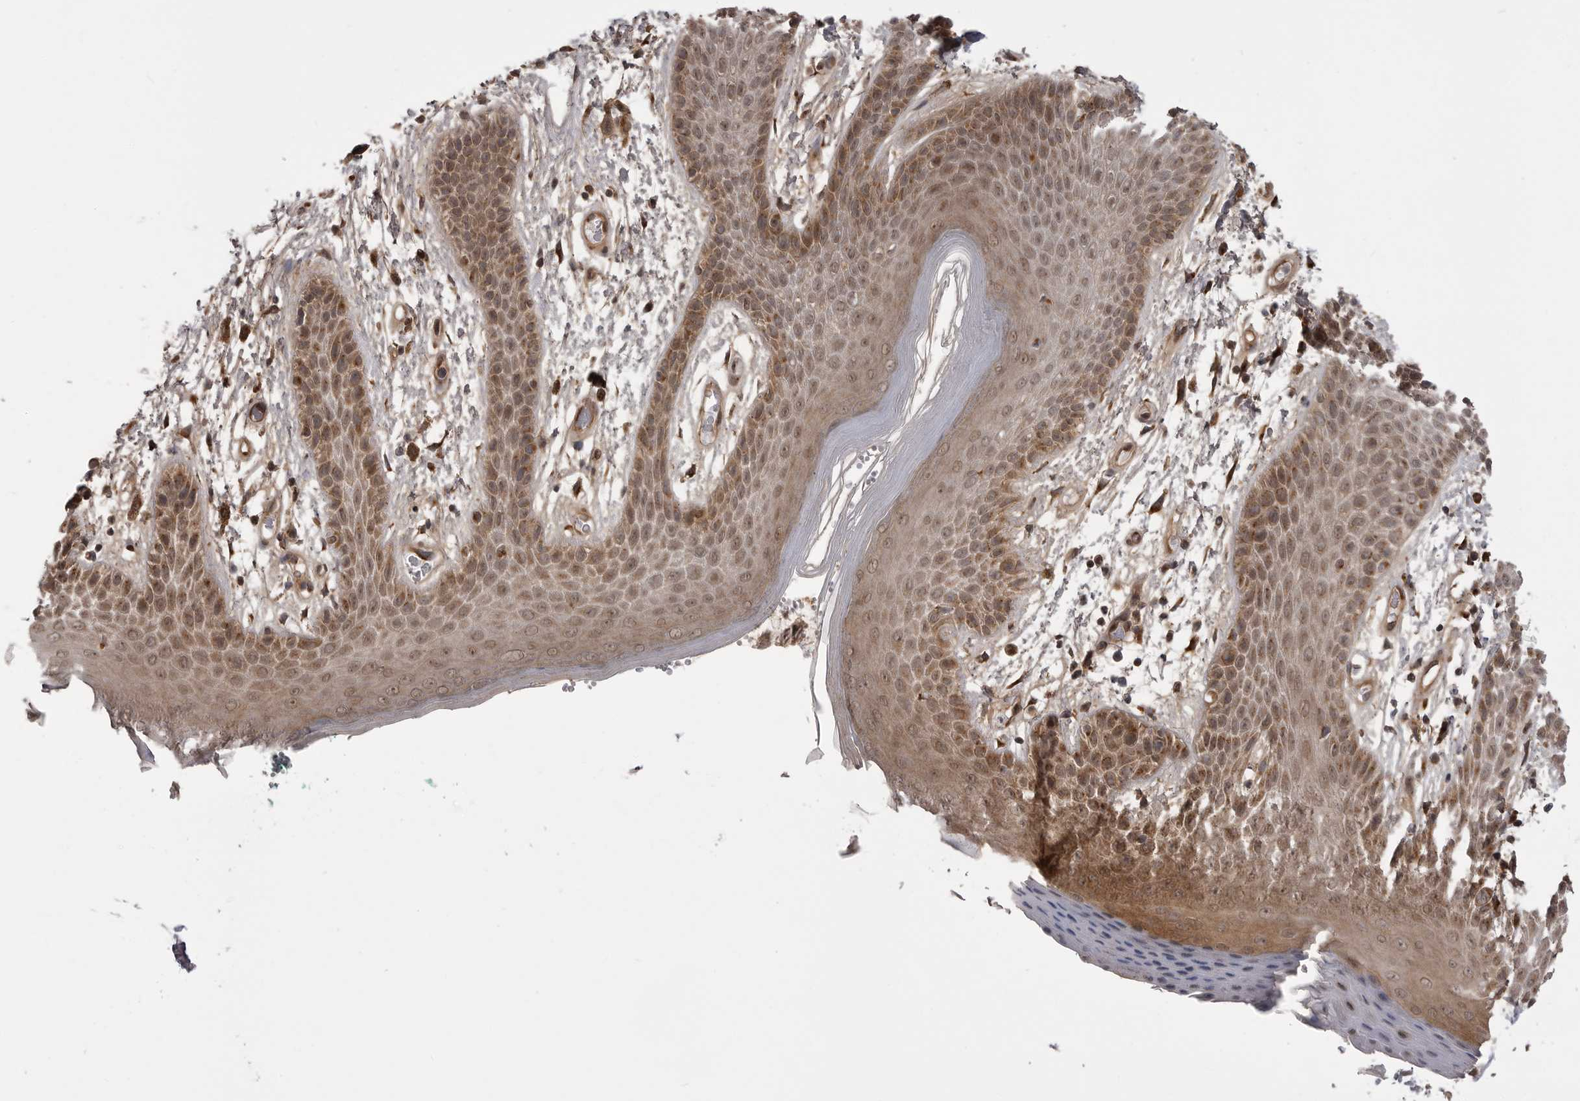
{"staining": {"intensity": "moderate", "quantity": ">75%", "location": "cytoplasmic/membranous,nuclear"}, "tissue": "skin", "cell_type": "Epidermal cells", "image_type": "normal", "snomed": [{"axis": "morphology", "description": "Normal tissue, NOS"}, {"axis": "topography", "description": "Anal"}], "caption": "Skin stained with DAB immunohistochemistry (IHC) demonstrates medium levels of moderate cytoplasmic/membranous,nuclear expression in approximately >75% of epidermal cells. (DAB (3,3'-diaminobenzidine) = brown stain, brightfield microscopy at high magnification).", "gene": "PDCL", "patient": {"sex": "male", "age": 74}}